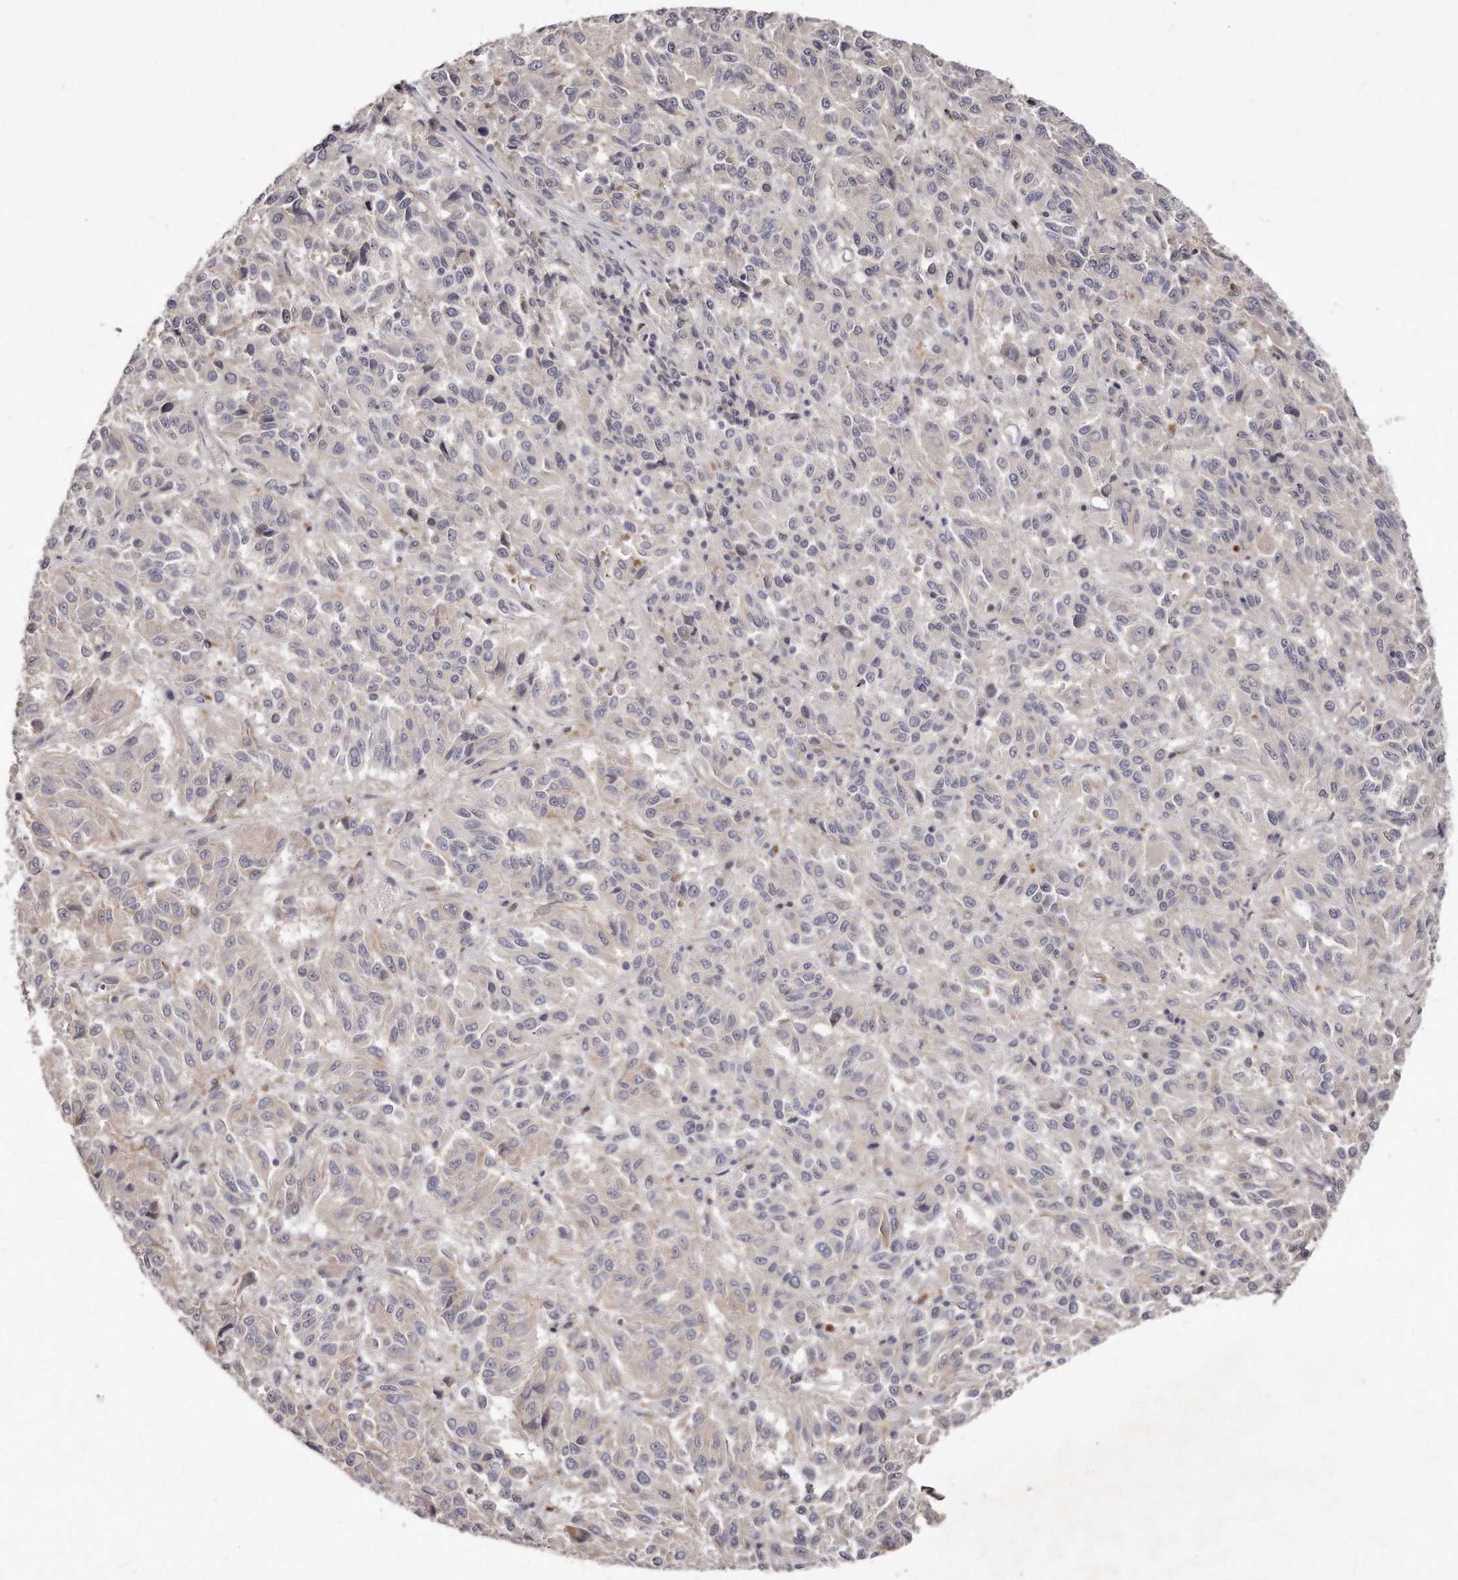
{"staining": {"intensity": "negative", "quantity": "none", "location": "none"}, "tissue": "melanoma", "cell_type": "Tumor cells", "image_type": "cancer", "snomed": [{"axis": "morphology", "description": "Malignant melanoma, Metastatic site"}, {"axis": "topography", "description": "Lung"}], "caption": "IHC photomicrograph of malignant melanoma (metastatic site) stained for a protein (brown), which displays no expression in tumor cells. (Stains: DAB immunohistochemistry (IHC) with hematoxylin counter stain, Microscopy: brightfield microscopy at high magnification).", "gene": "TTLL4", "patient": {"sex": "male", "age": 64}}